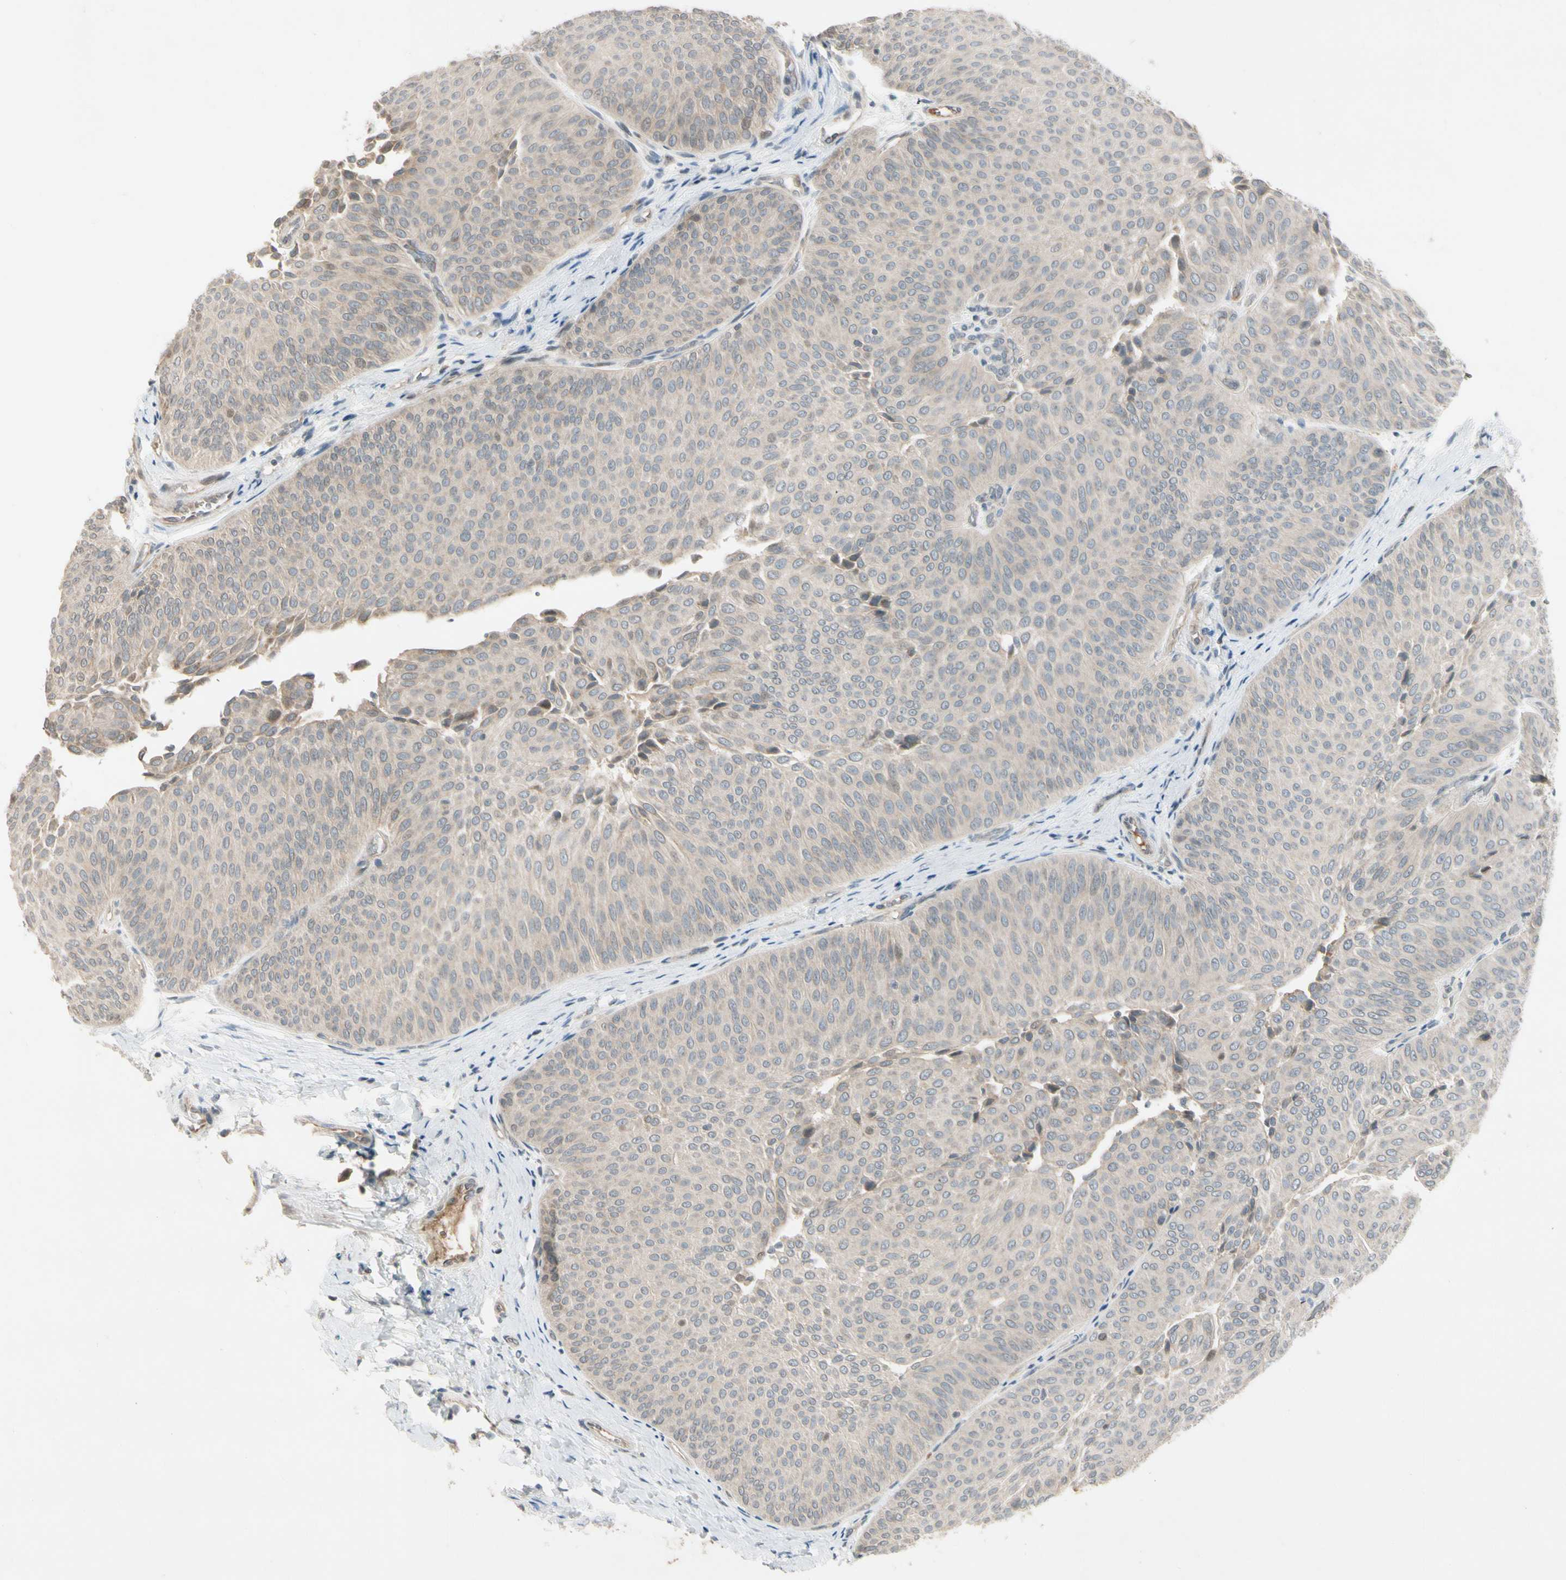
{"staining": {"intensity": "weak", "quantity": "25%-75%", "location": "cytoplasmic/membranous"}, "tissue": "urothelial cancer", "cell_type": "Tumor cells", "image_type": "cancer", "snomed": [{"axis": "morphology", "description": "Urothelial carcinoma, Low grade"}, {"axis": "topography", "description": "Urinary bladder"}], "caption": "A brown stain shows weak cytoplasmic/membranous staining of a protein in urothelial cancer tumor cells. The staining was performed using DAB, with brown indicating positive protein expression. Nuclei are stained blue with hematoxylin.", "gene": "ICAM5", "patient": {"sex": "female", "age": 60}}